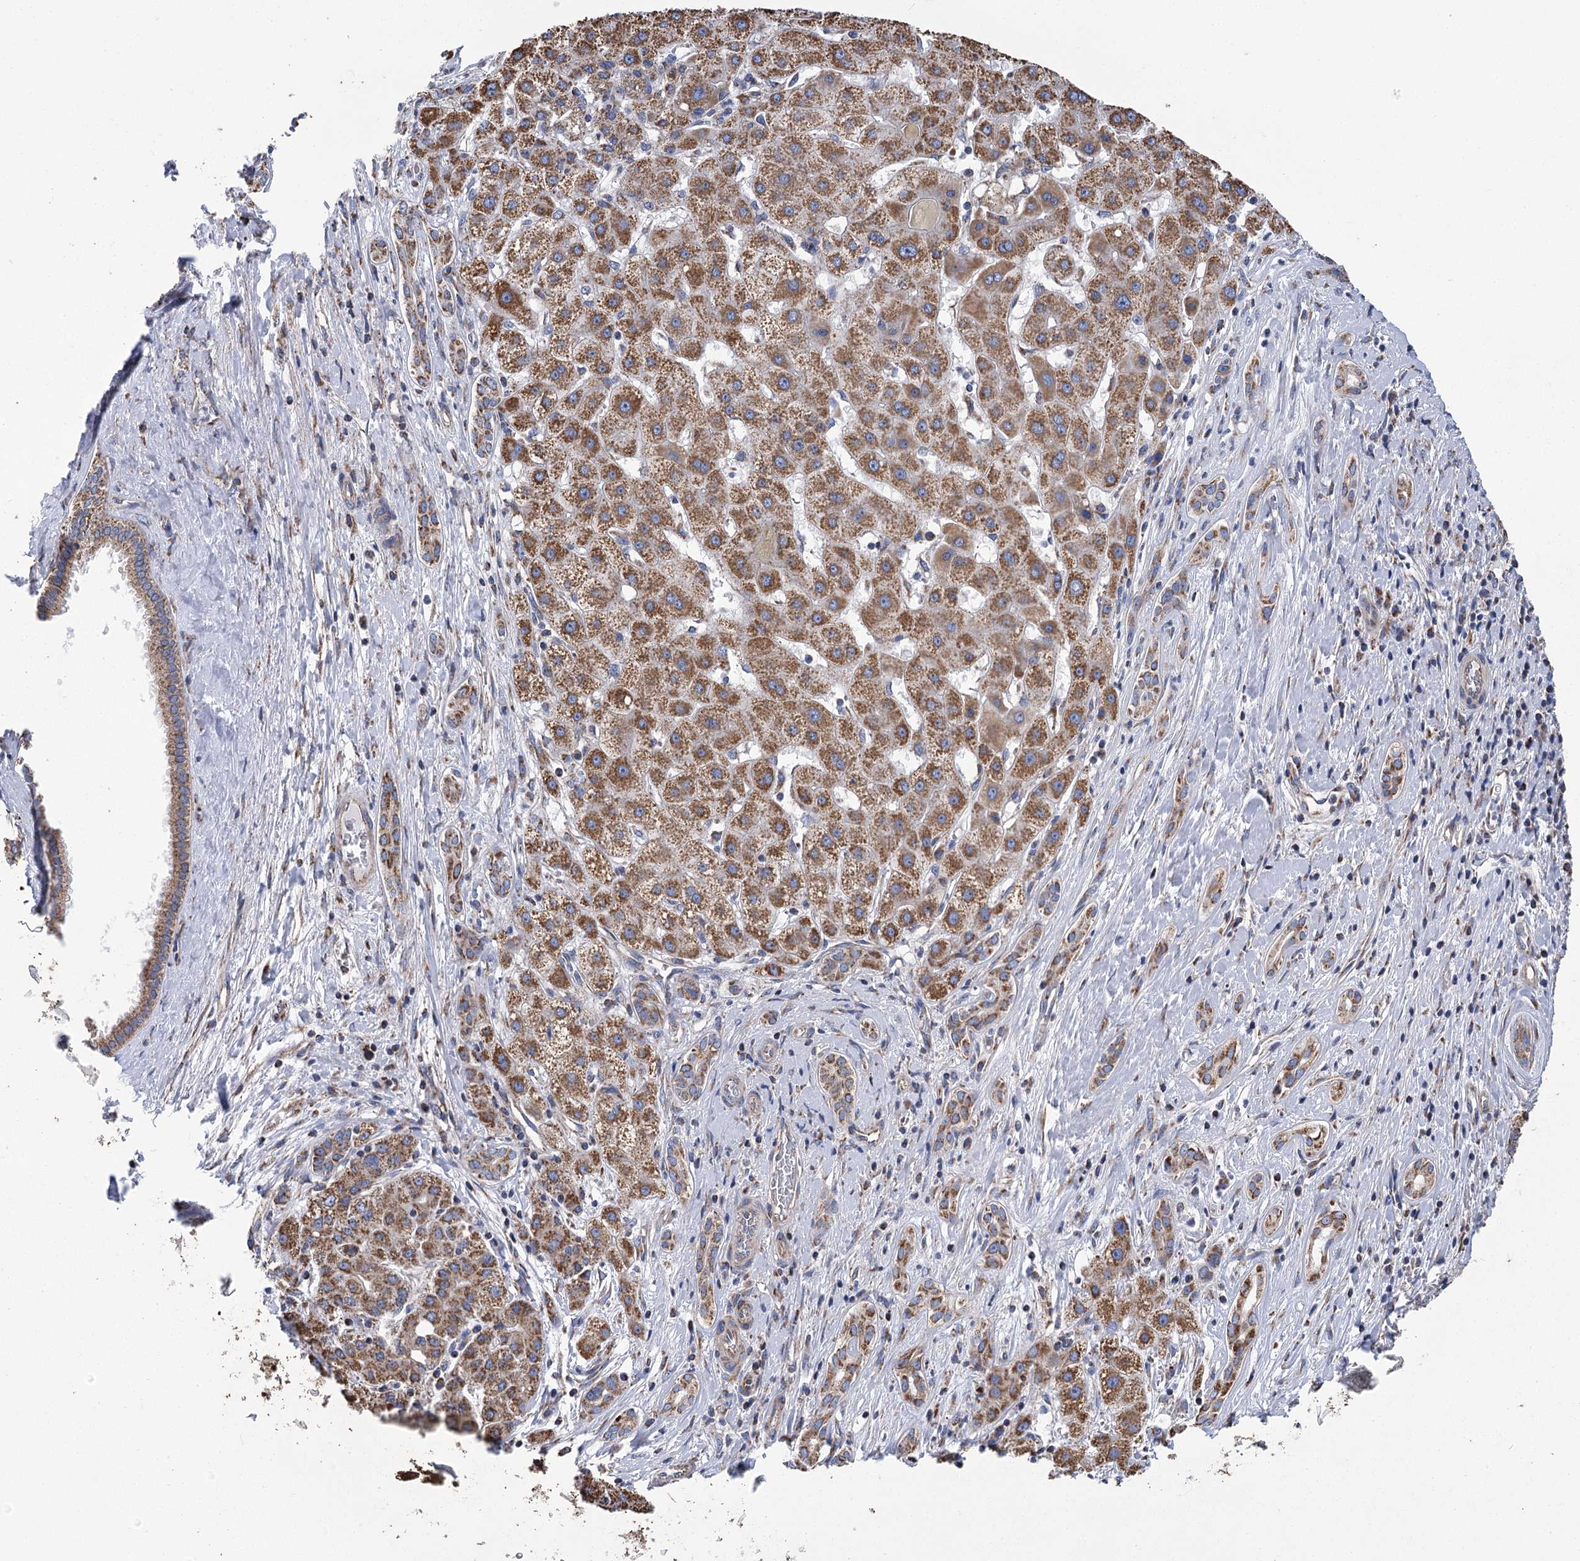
{"staining": {"intensity": "moderate", "quantity": ">75%", "location": "cytoplasmic/membranous"}, "tissue": "liver cancer", "cell_type": "Tumor cells", "image_type": "cancer", "snomed": [{"axis": "morphology", "description": "Carcinoma, Hepatocellular, NOS"}, {"axis": "topography", "description": "Liver"}], "caption": "Moderate cytoplasmic/membranous expression for a protein is identified in about >75% of tumor cells of hepatocellular carcinoma (liver) using immunohistochemistry.", "gene": "CCDC73", "patient": {"sex": "male", "age": 65}}